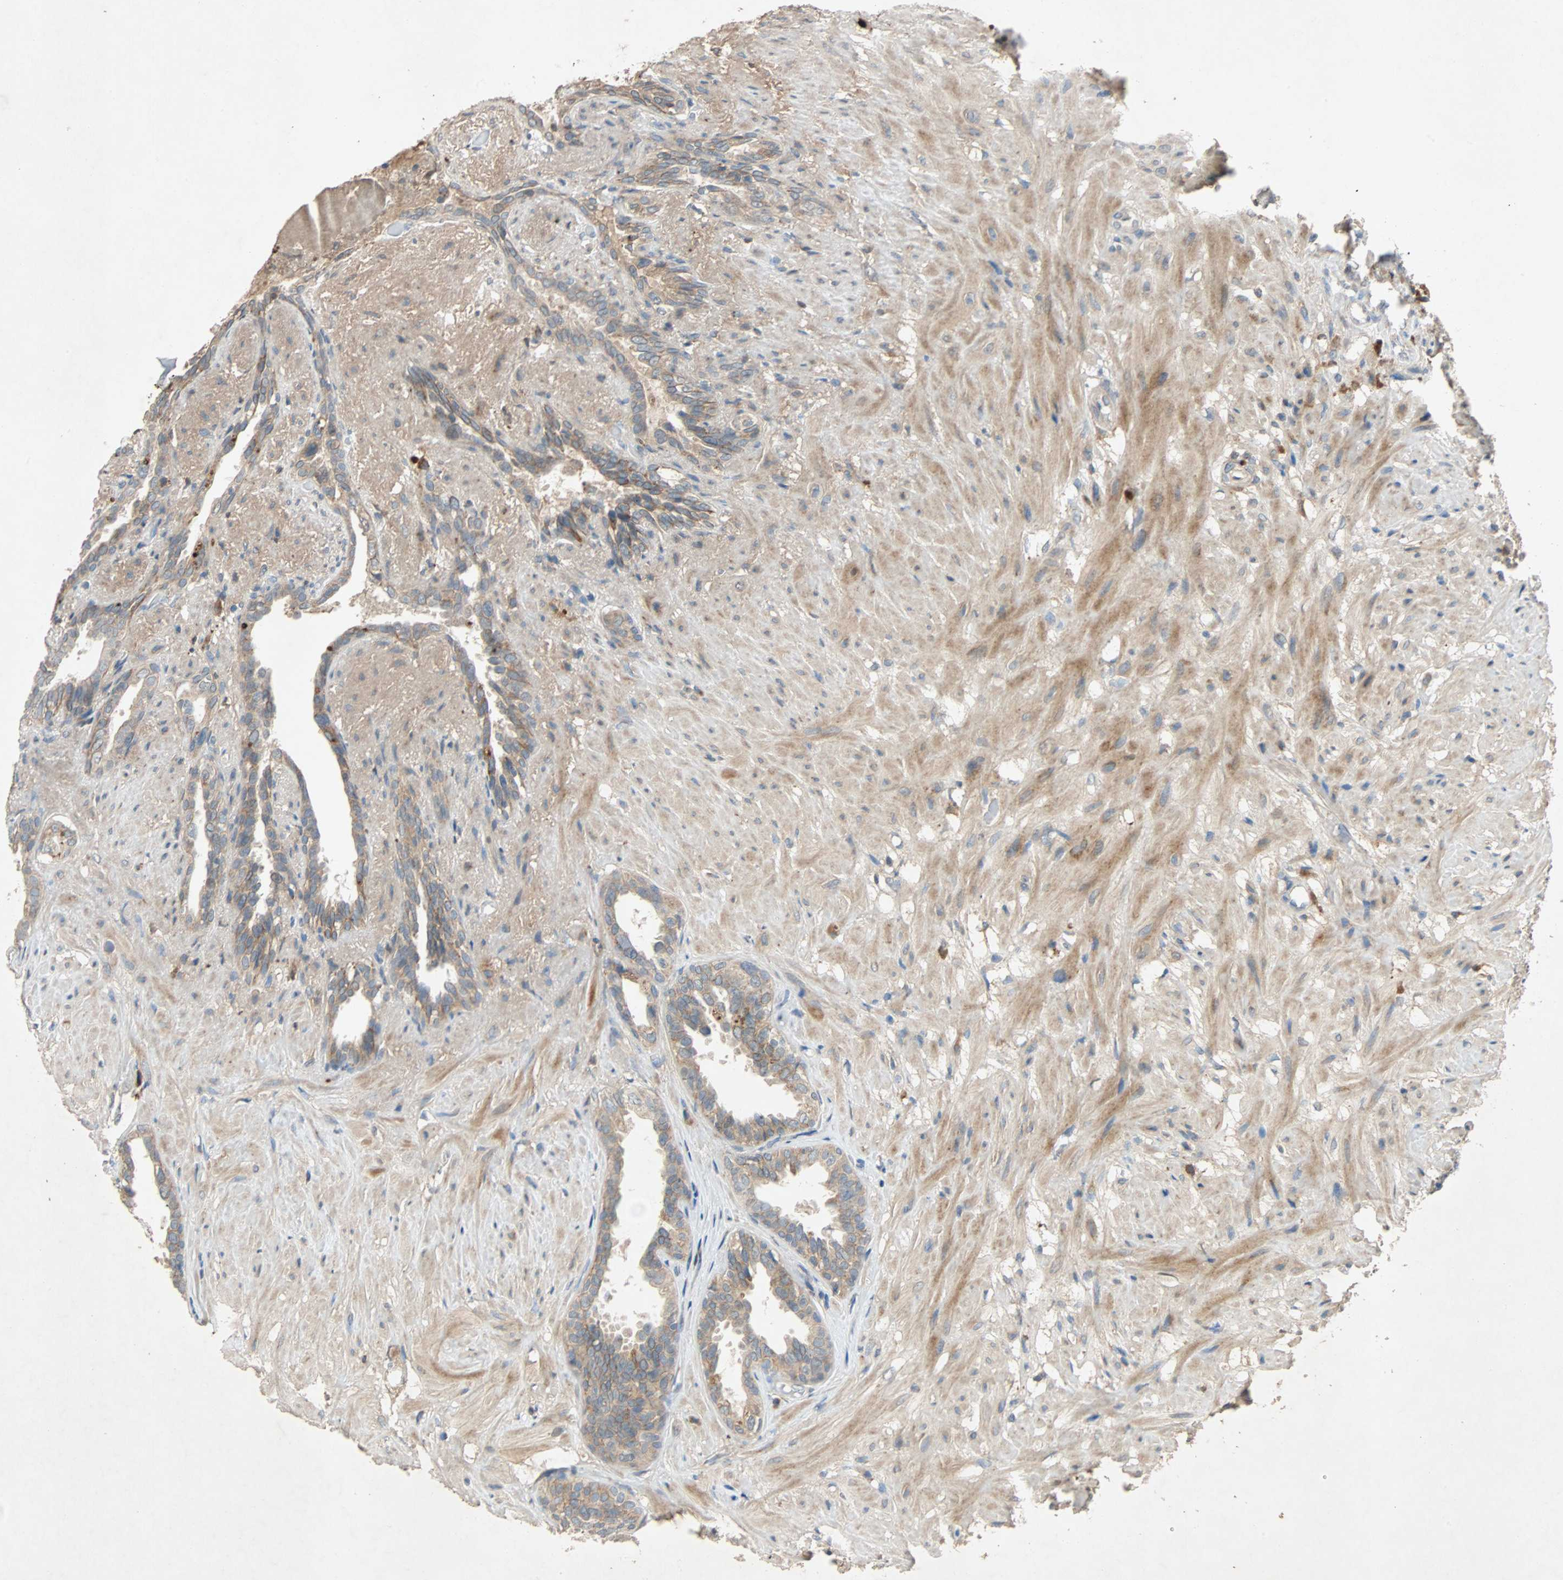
{"staining": {"intensity": "moderate", "quantity": "25%-75%", "location": "cytoplasmic/membranous"}, "tissue": "seminal vesicle", "cell_type": "Glandular cells", "image_type": "normal", "snomed": [{"axis": "morphology", "description": "Normal tissue, NOS"}, {"axis": "topography", "description": "Seminal veicle"}], "caption": "DAB immunohistochemical staining of benign human seminal vesicle demonstrates moderate cytoplasmic/membranous protein staining in approximately 25%-75% of glandular cells.", "gene": "XYLT1", "patient": {"sex": "male", "age": 61}}